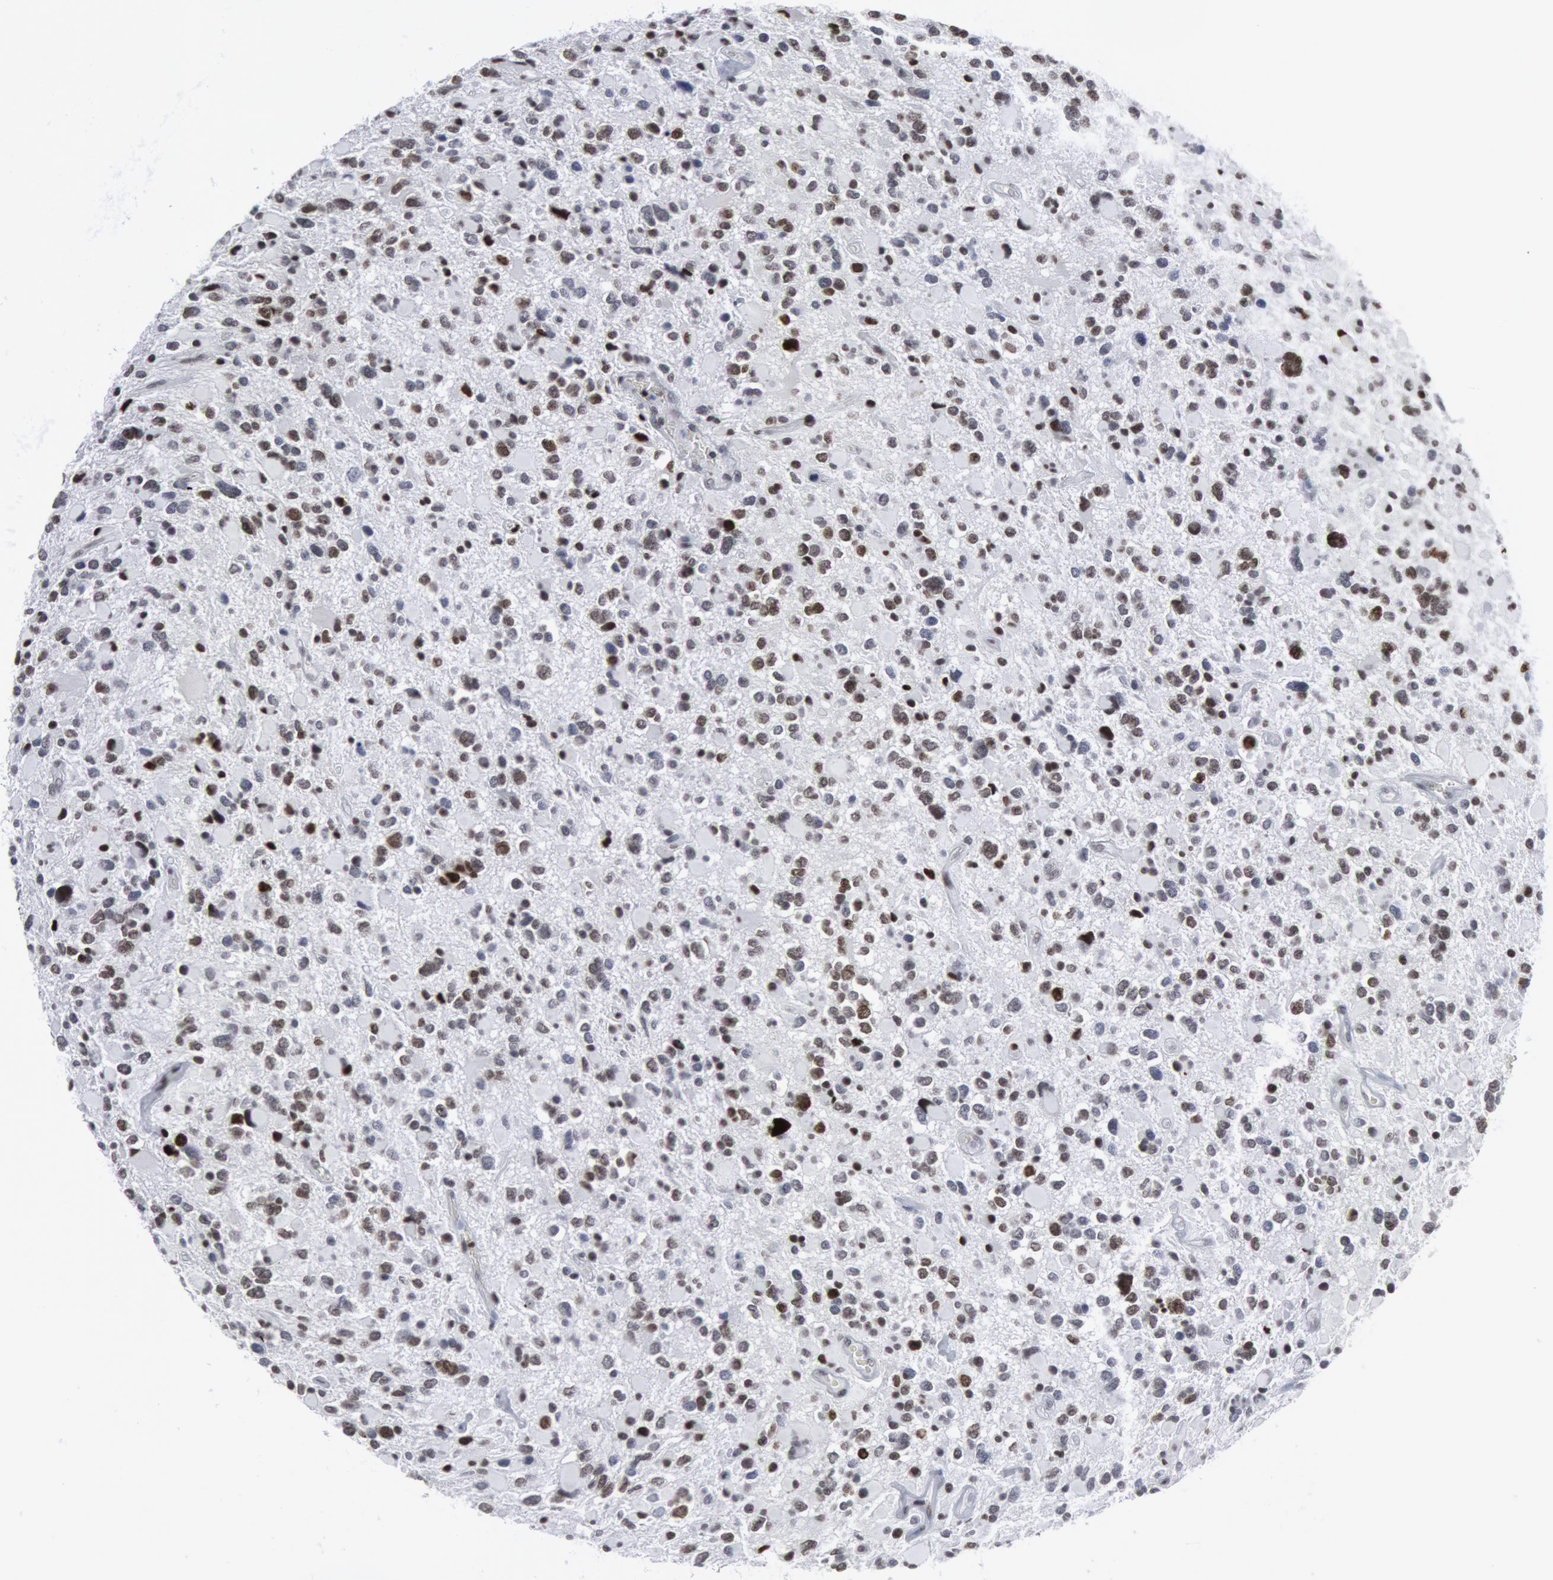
{"staining": {"intensity": "weak", "quantity": "25%-75%", "location": "nuclear"}, "tissue": "glioma", "cell_type": "Tumor cells", "image_type": "cancer", "snomed": [{"axis": "morphology", "description": "Glioma, malignant, High grade"}, {"axis": "topography", "description": "Brain"}], "caption": "This image displays malignant high-grade glioma stained with immunohistochemistry (IHC) to label a protein in brown. The nuclear of tumor cells show weak positivity for the protein. Nuclei are counter-stained blue.", "gene": "MECP2", "patient": {"sex": "female", "age": 37}}